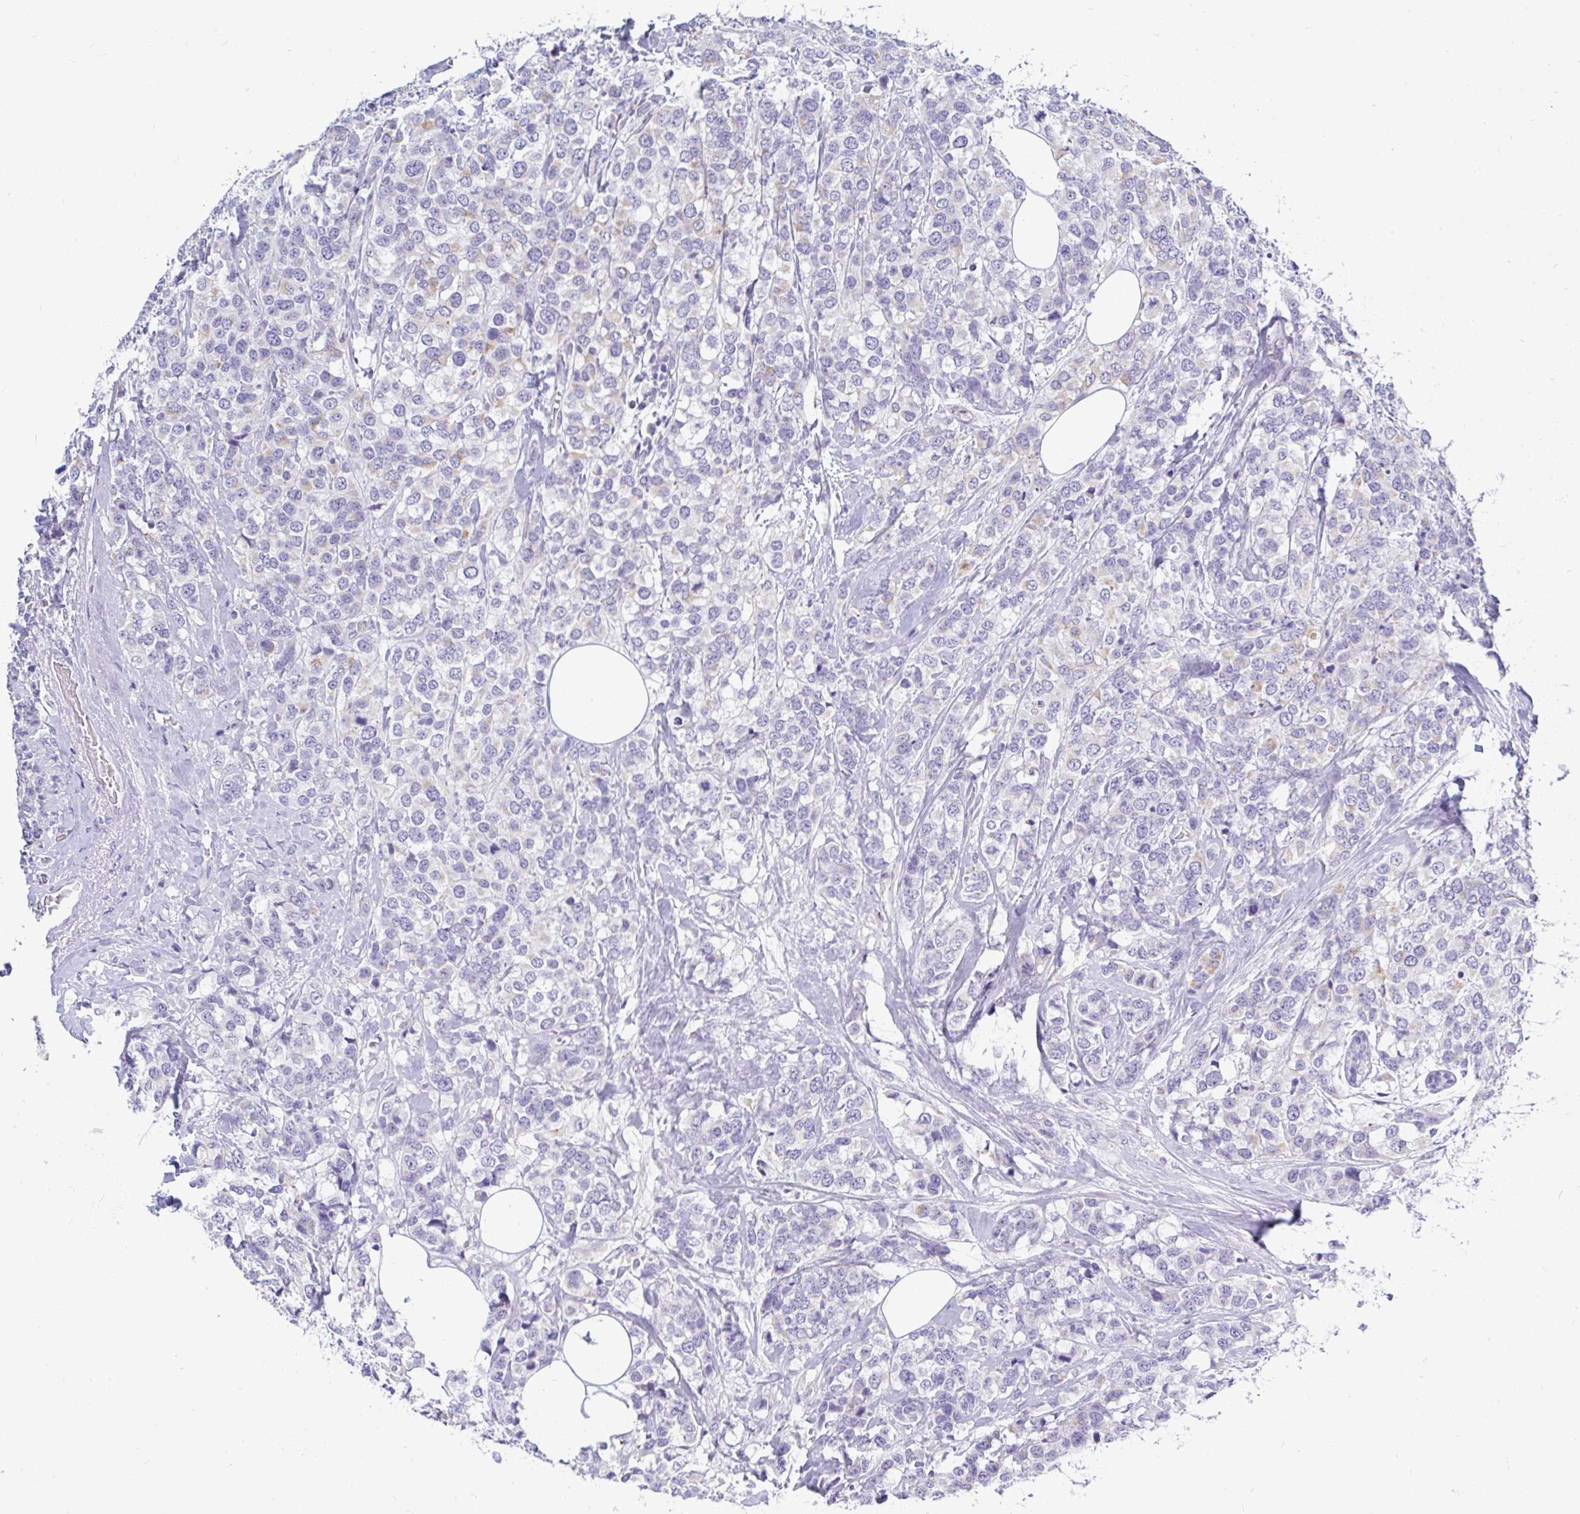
{"staining": {"intensity": "moderate", "quantity": "<25%", "location": "cytoplasmic/membranous"}, "tissue": "breast cancer", "cell_type": "Tumor cells", "image_type": "cancer", "snomed": [{"axis": "morphology", "description": "Lobular carcinoma"}, {"axis": "topography", "description": "Breast"}], "caption": "Protein analysis of breast cancer (lobular carcinoma) tissue demonstrates moderate cytoplasmic/membranous positivity in approximately <25% of tumor cells. The protein is shown in brown color, while the nuclei are stained blue.", "gene": "INTS5", "patient": {"sex": "female", "age": 59}}